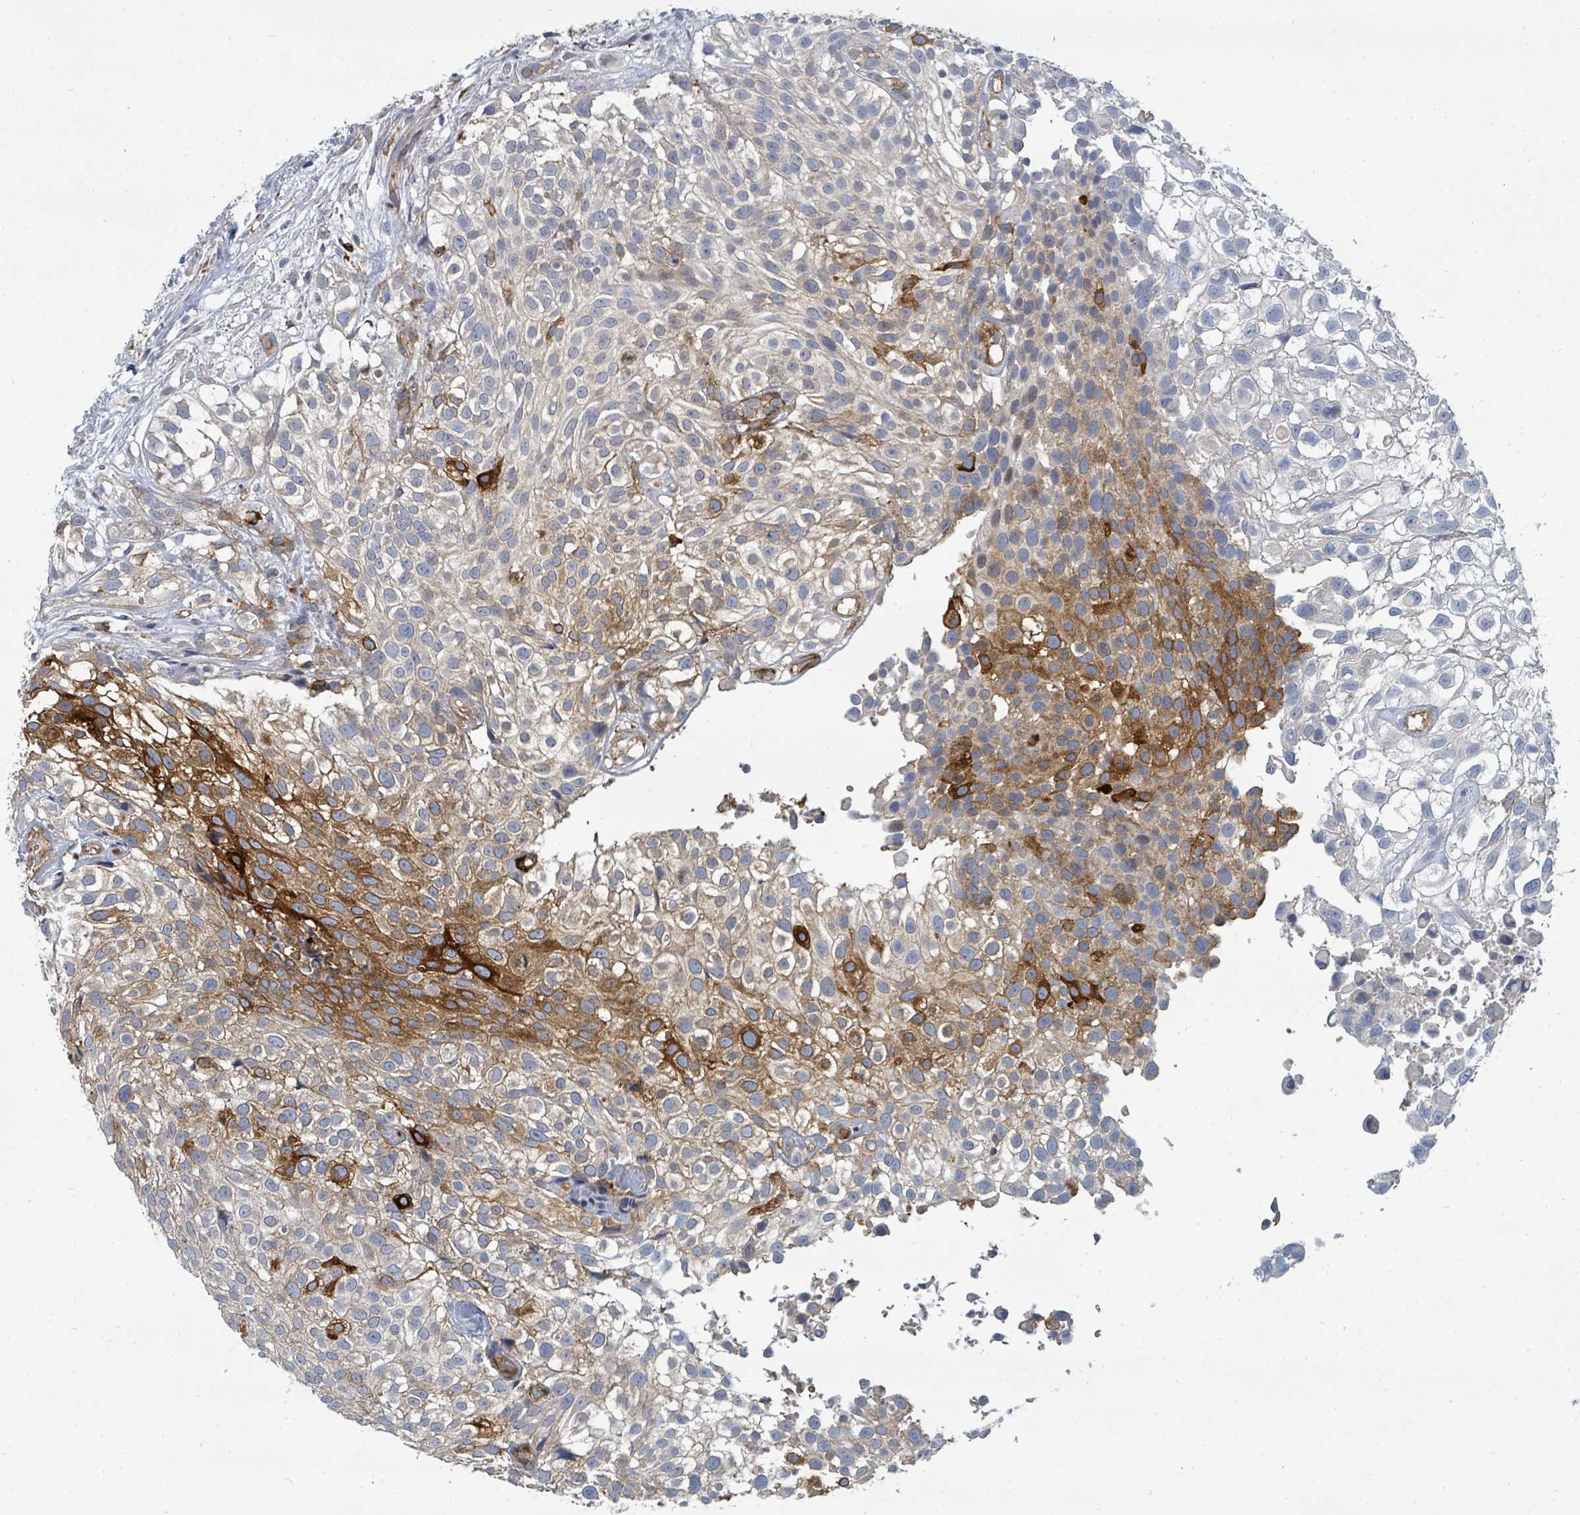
{"staining": {"intensity": "strong", "quantity": "<25%", "location": "cytoplasmic/membranous"}, "tissue": "urothelial cancer", "cell_type": "Tumor cells", "image_type": "cancer", "snomed": [{"axis": "morphology", "description": "Urothelial carcinoma, High grade"}, {"axis": "topography", "description": "Urinary bladder"}], "caption": "High-grade urothelial carcinoma tissue demonstrates strong cytoplasmic/membranous positivity in about <25% of tumor cells", "gene": "IFIT1", "patient": {"sex": "male", "age": 56}}